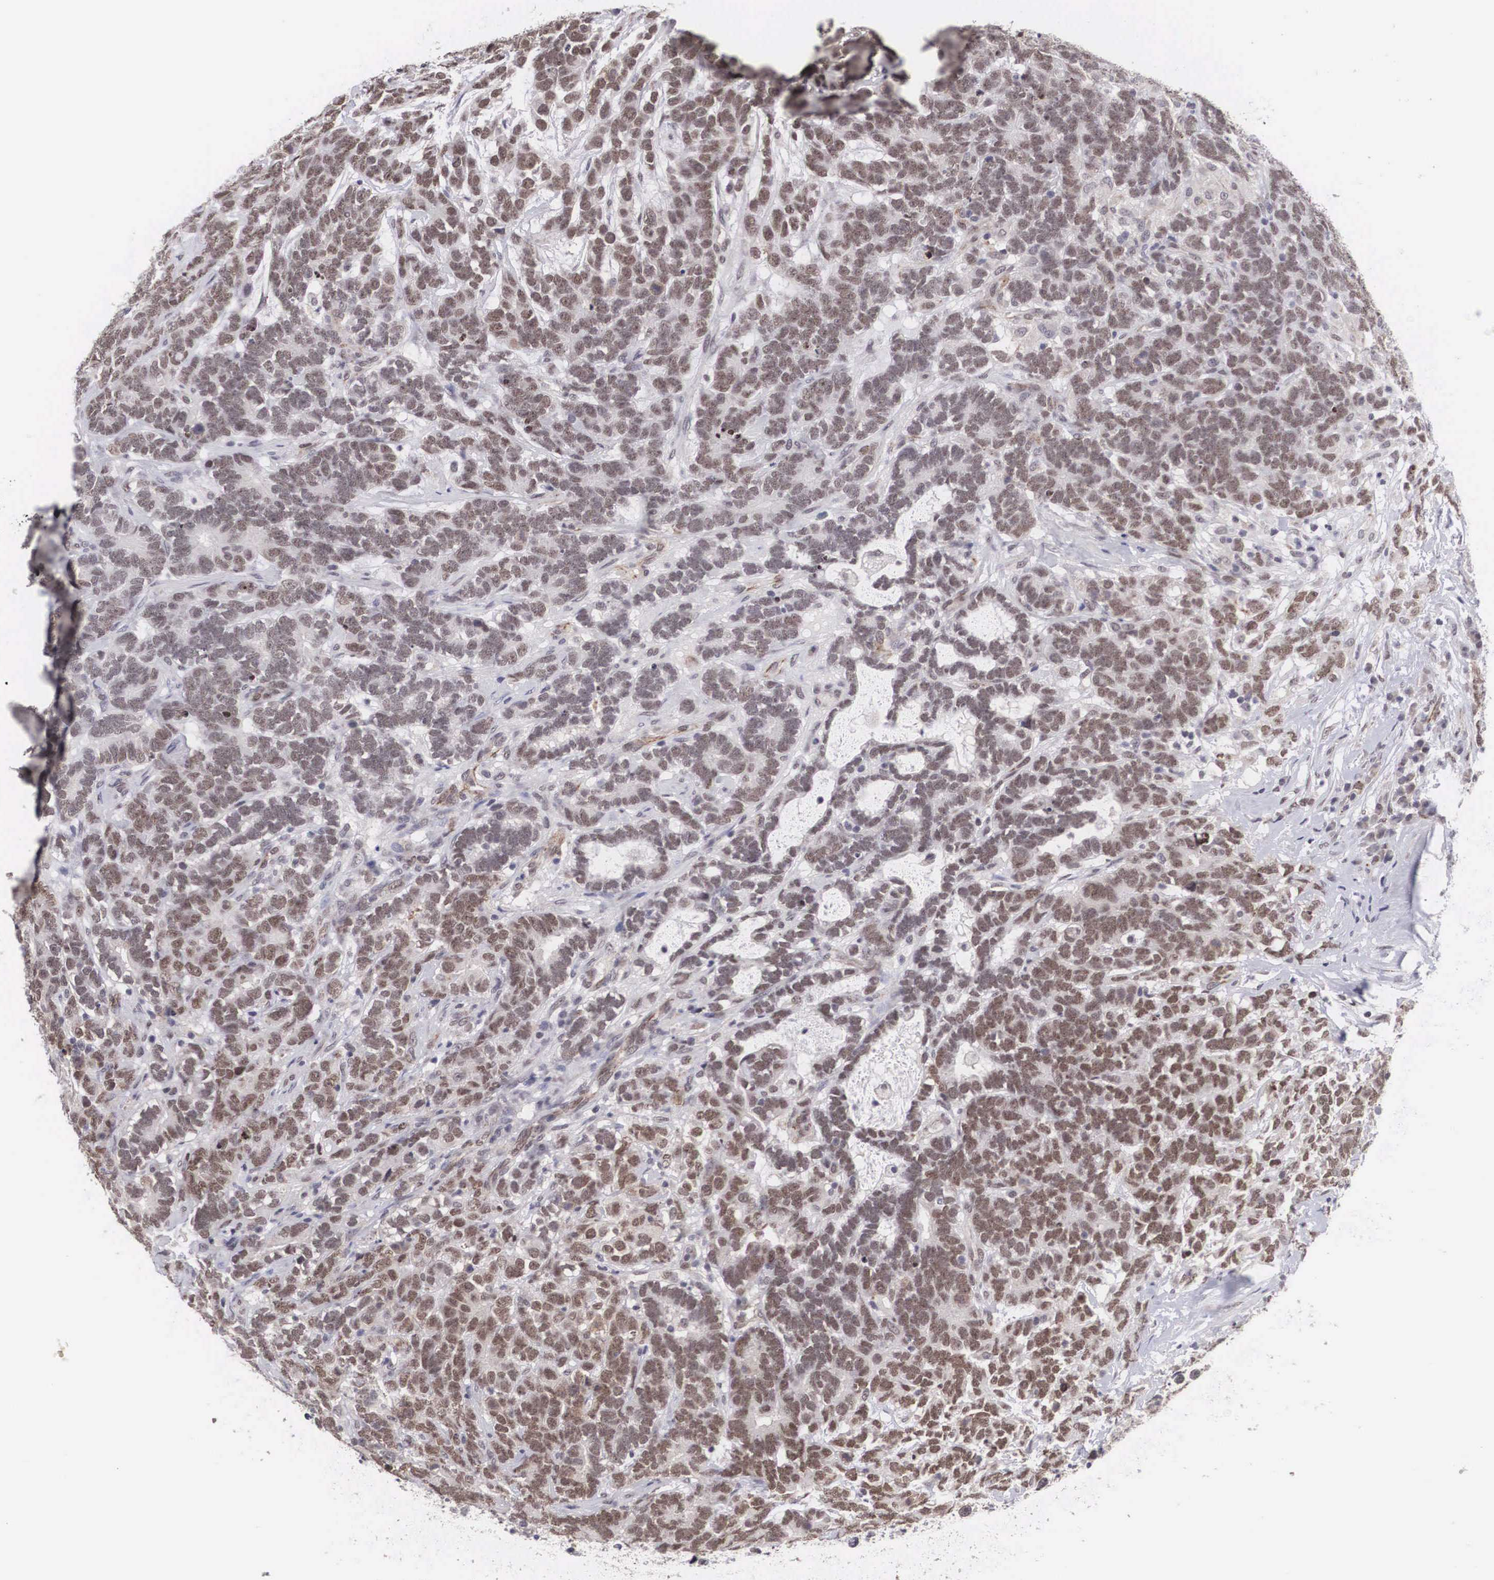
{"staining": {"intensity": "moderate", "quantity": ">75%", "location": "nuclear"}, "tissue": "testis cancer", "cell_type": "Tumor cells", "image_type": "cancer", "snomed": [{"axis": "morphology", "description": "Carcinoma, Embryonal, NOS"}, {"axis": "topography", "description": "Testis"}], "caption": "Immunohistochemistry (IHC) of embryonal carcinoma (testis) demonstrates medium levels of moderate nuclear positivity in about >75% of tumor cells.", "gene": "MORC2", "patient": {"sex": "male", "age": 26}}